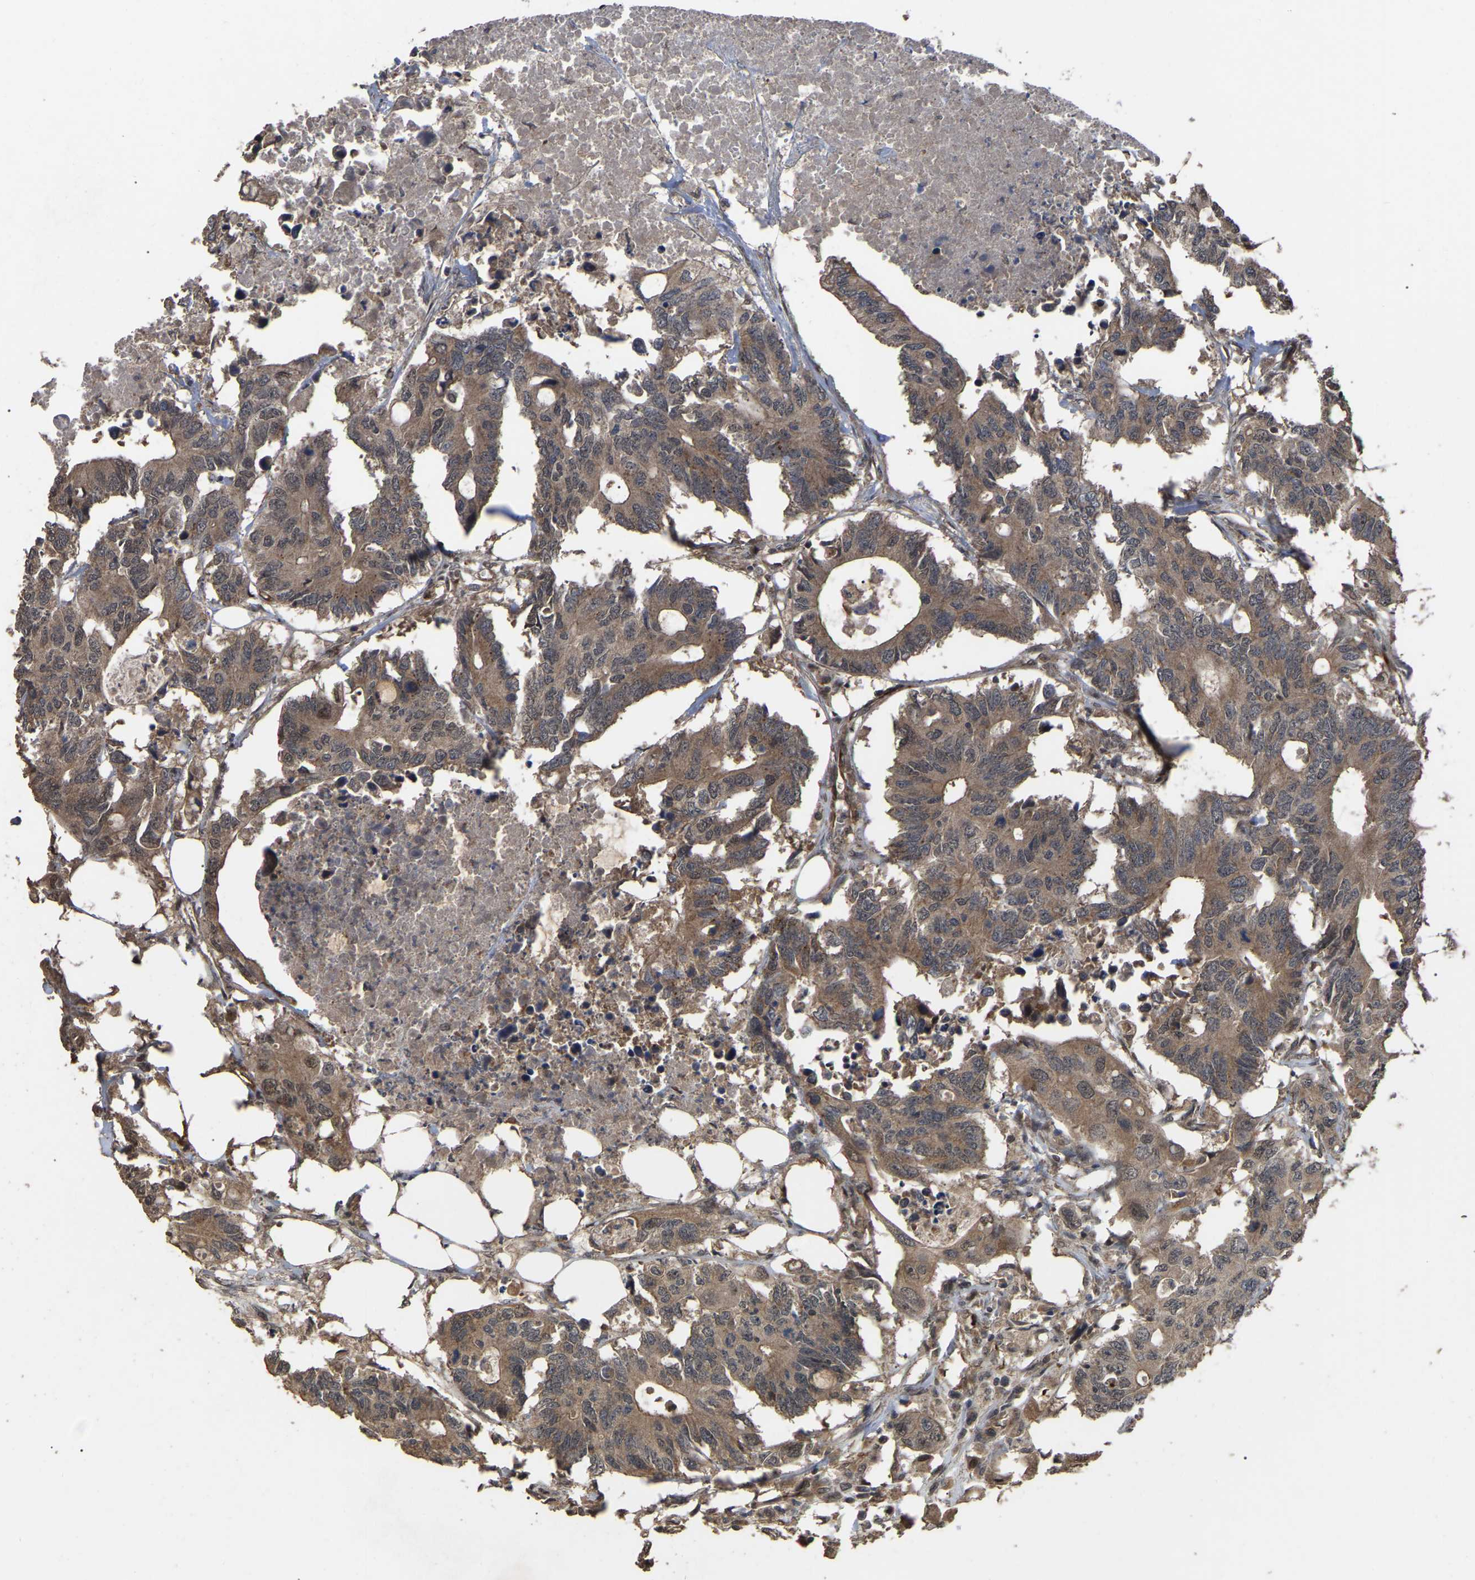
{"staining": {"intensity": "moderate", "quantity": ">75%", "location": "cytoplasmic/membranous"}, "tissue": "colorectal cancer", "cell_type": "Tumor cells", "image_type": "cancer", "snomed": [{"axis": "morphology", "description": "Adenocarcinoma, NOS"}, {"axis": "topography", "description": "Colon"}], "caption": "A high-resolution image shows immunohistochemistry (IHC) staining of colorectal cancer, which demonstrates moderate cytoplasmic/membranous staining in approximately >75% of tumor cells.", "gene": "FAM161B", "patient": {"sex": "male", "age": 71}}